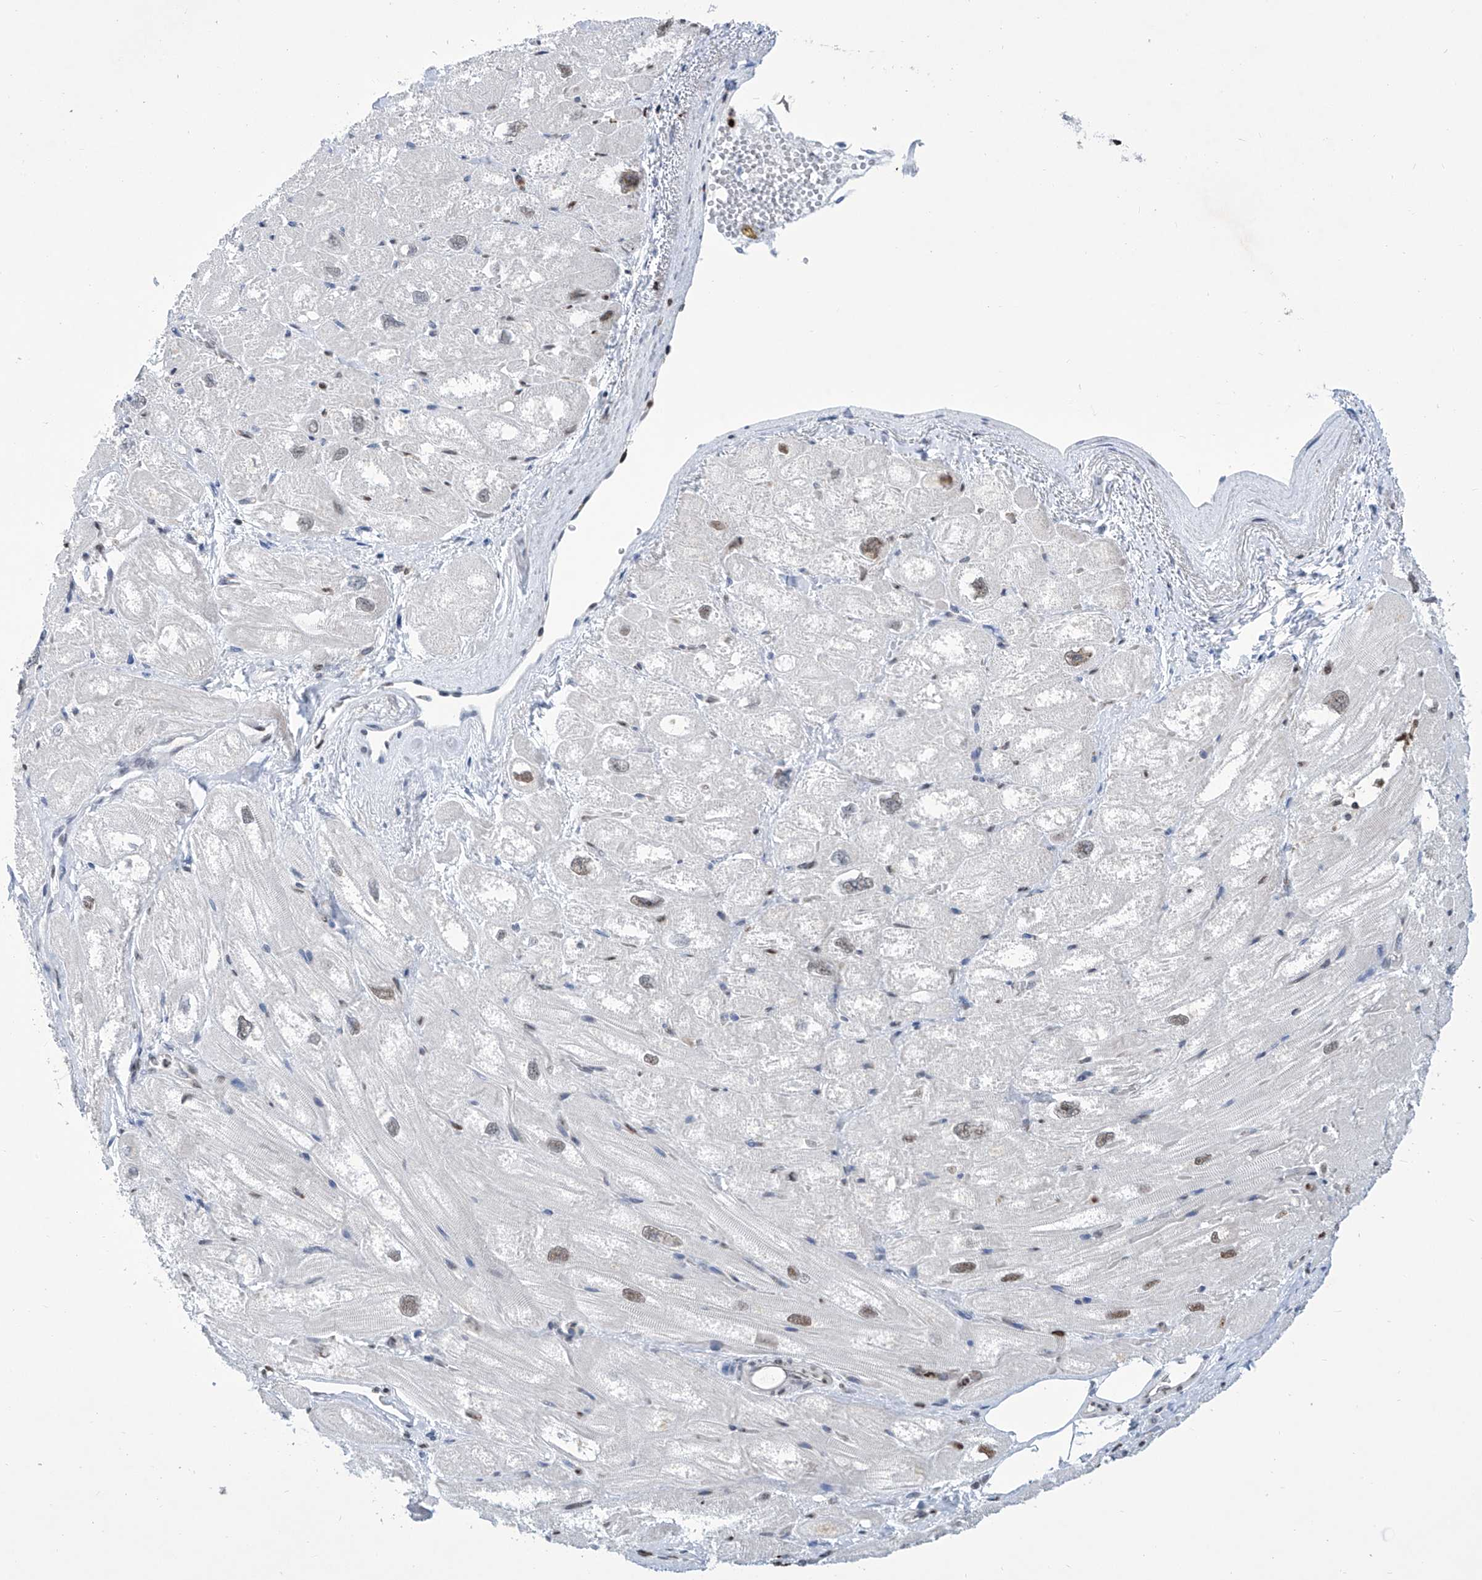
{"staining": {"intensity": "weak", "quantity": "<25%", "location": "nuclear"}, "tissue": "heart muscle", "cell_type": "Cardiomyocytes", "image_type": "normal", "snomed": [{"axis": "morphology", "description": "Normal tissue, NOS"}, {"axis": "topography", "description": "Heart"}], "caption": "Immunohistochemistry of benign heart muscle shows no expression in cardiomyocytes. (Brightfield microscopy of DAB (3,3'-diaminobenzidine) immunohistochemistry at high magnification).", "gene": "SREBF2", "patient": {"sex": "male", "age": 50}}